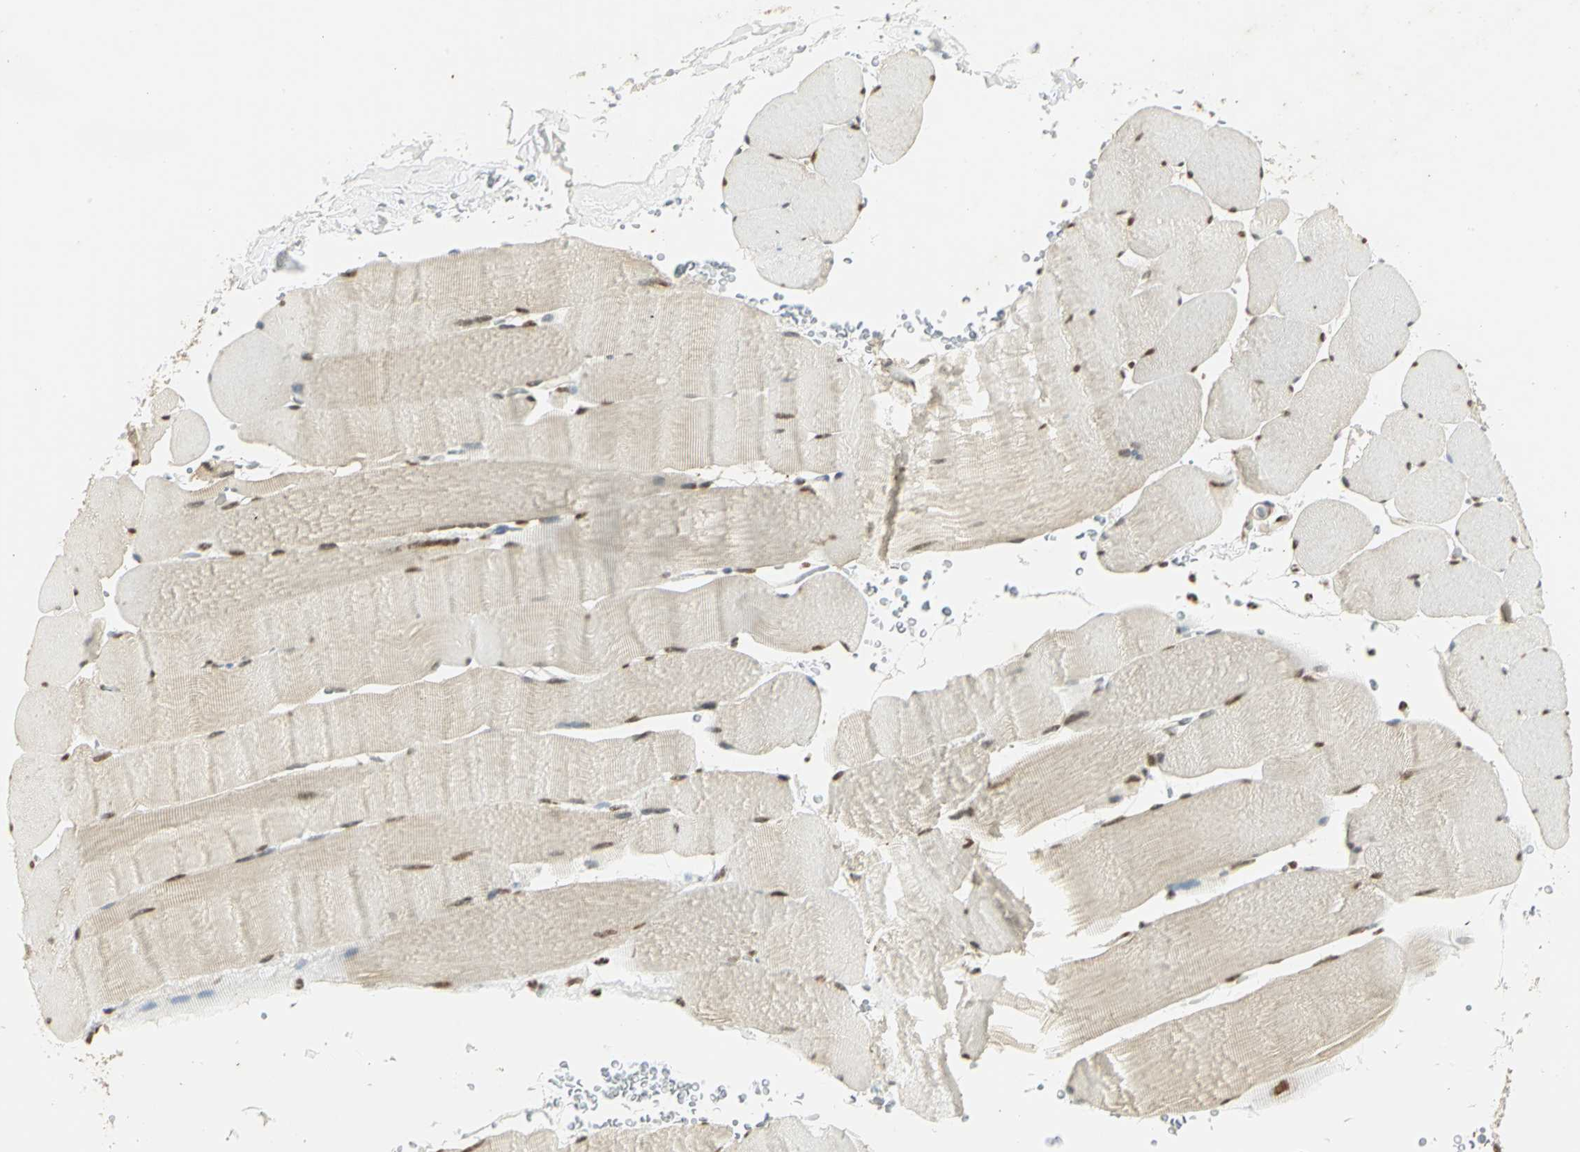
{"staining": {"intensity": "moderate", "quantity": "25%-75%", "location": "nuclear"}, "tissue": "skeletal muscle", "cell_type": "Myocytes", "image_type": "normal", "snomed": [{"axis": "morphology", "description": "Normal tissue, NOS"}, {"axis": "topography", "description": "Skeletal muscle"}], "caption": "There is medium levels of moderate nuclear positivity in myocytes of unremarkable skeletal muscle, as demonstrated by immunohistochemical staining (brown color).", "gene": "SET", "patient": {"sex": "male", "age": 62}}